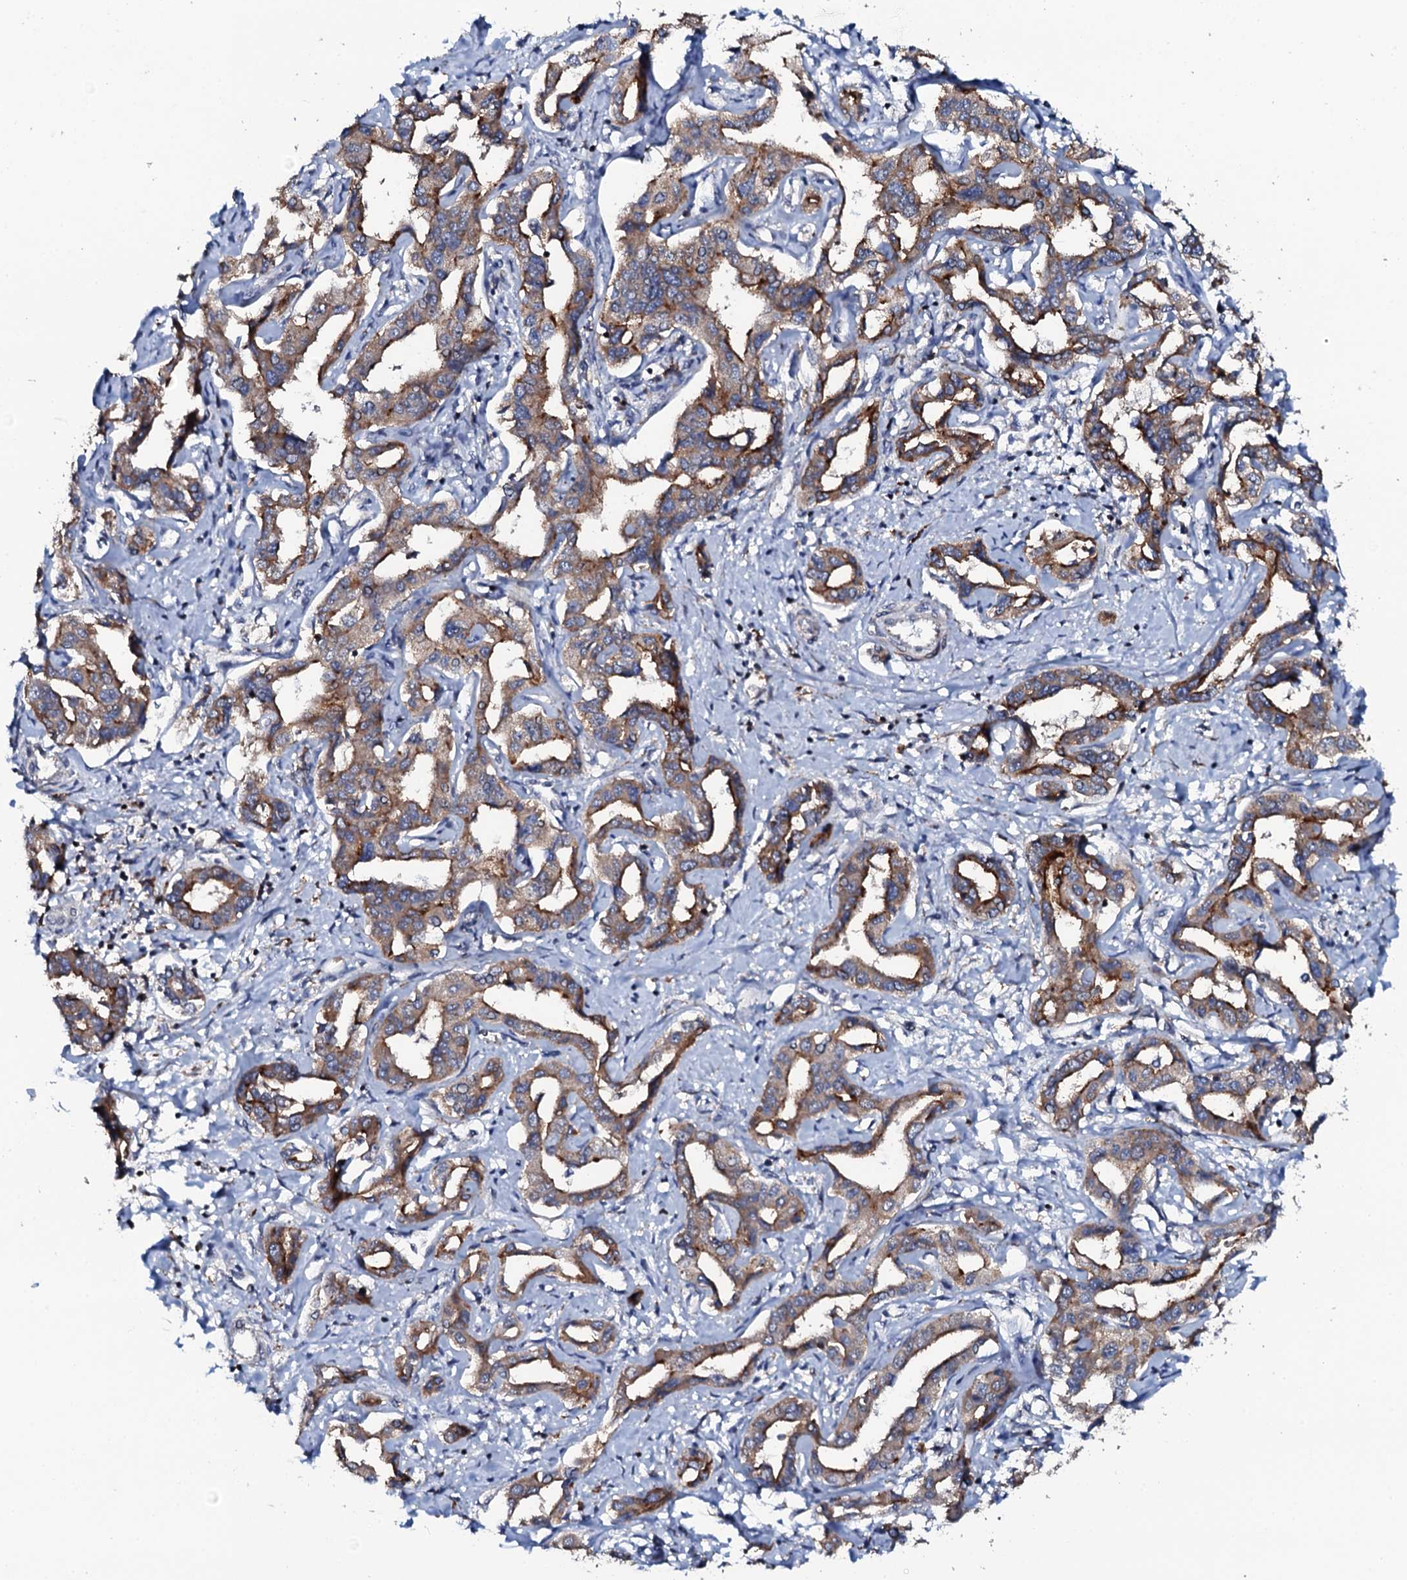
{"staining": {"intensity": "moderate", "quantity": ">75%", "location": "cytoplasmic/membranous"}, "tissue": "liver cancer", "cell_type": "Tumor cells", "image_type": "cancer", "snomed": [{"axis": "morphology", "description": "Cholangiocarcinoma"}, {"axis": "topography", "description": "Liver"}], "caption": "Liver cancer (cholangiocarcinoma) stained with DAB IHC reveals medium levels of moderate cytoplasmic/membranous positivity in approximately >75% of tumor cells. The protein of interest is shown in brown color, while the nuclei are stained blue.", "gene": "VAMP8", "patient": {"sex": "male", "age": 59}}